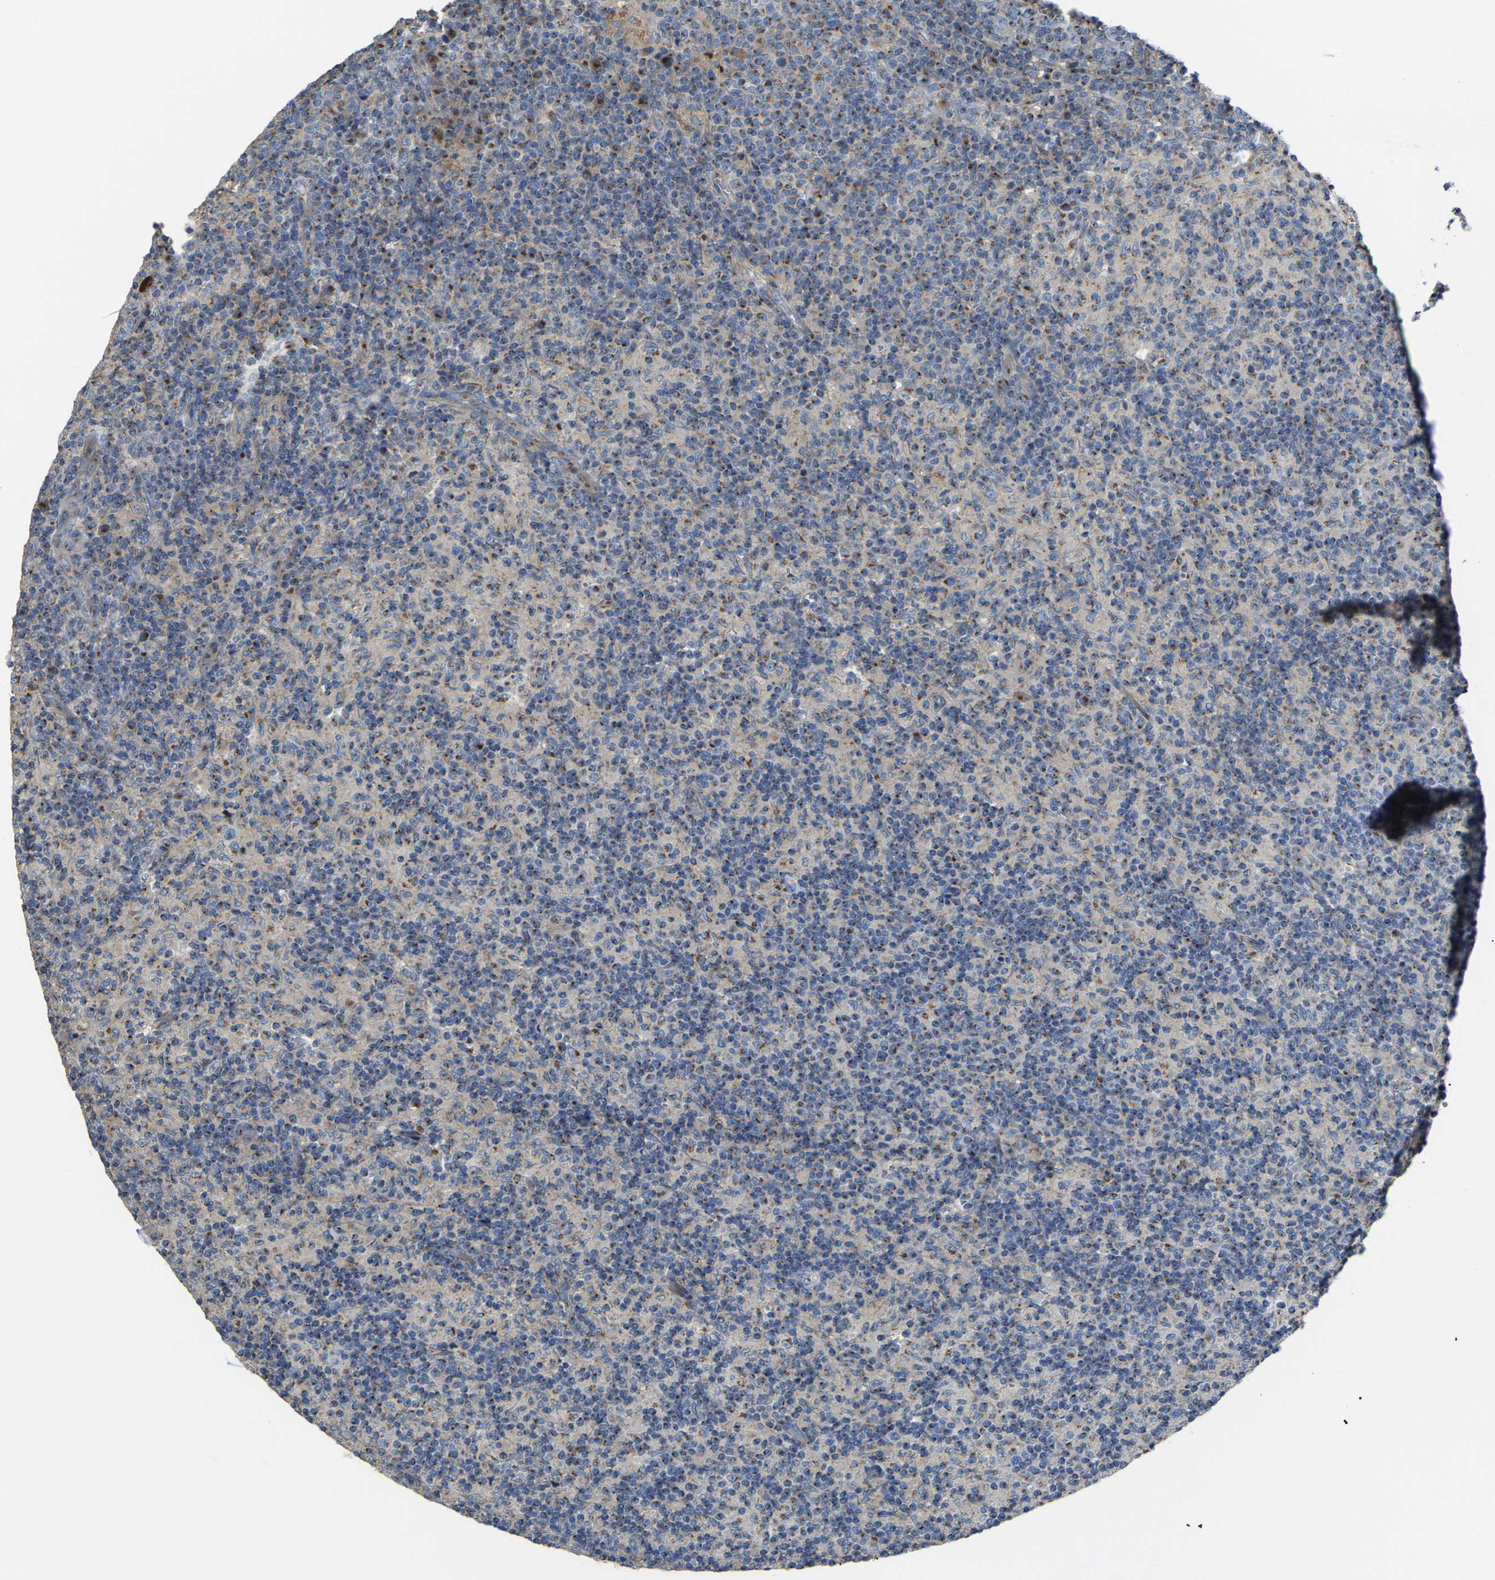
{"staining": {"intensity": "moderate", "quantity": "<25%", "location": "cytoplasmic/membranous"}, "tissue": "lymph node", "cell_type": "Germinal center cells", "image_type": "normal", "snomed": [{"axis": "morphology", "description": "Normal tissue, NOS"}, {"axis": "morphology", "description": "Inflammation, NOS"}, {"axis": "topography", "description": "Lymph node"}], "caption": "Immunohistochemical staining of benign human lymph node displays low levels of moderate cytoplasmic/membranous expression in approximately <25% of germinal center cells. The staining was performed using DAB, with brown indicating positive protein expression. Nuclei are stained blue with hematoxylin.", "gene": "CANT1", "patient": {"sex": "male", "age": 55}}